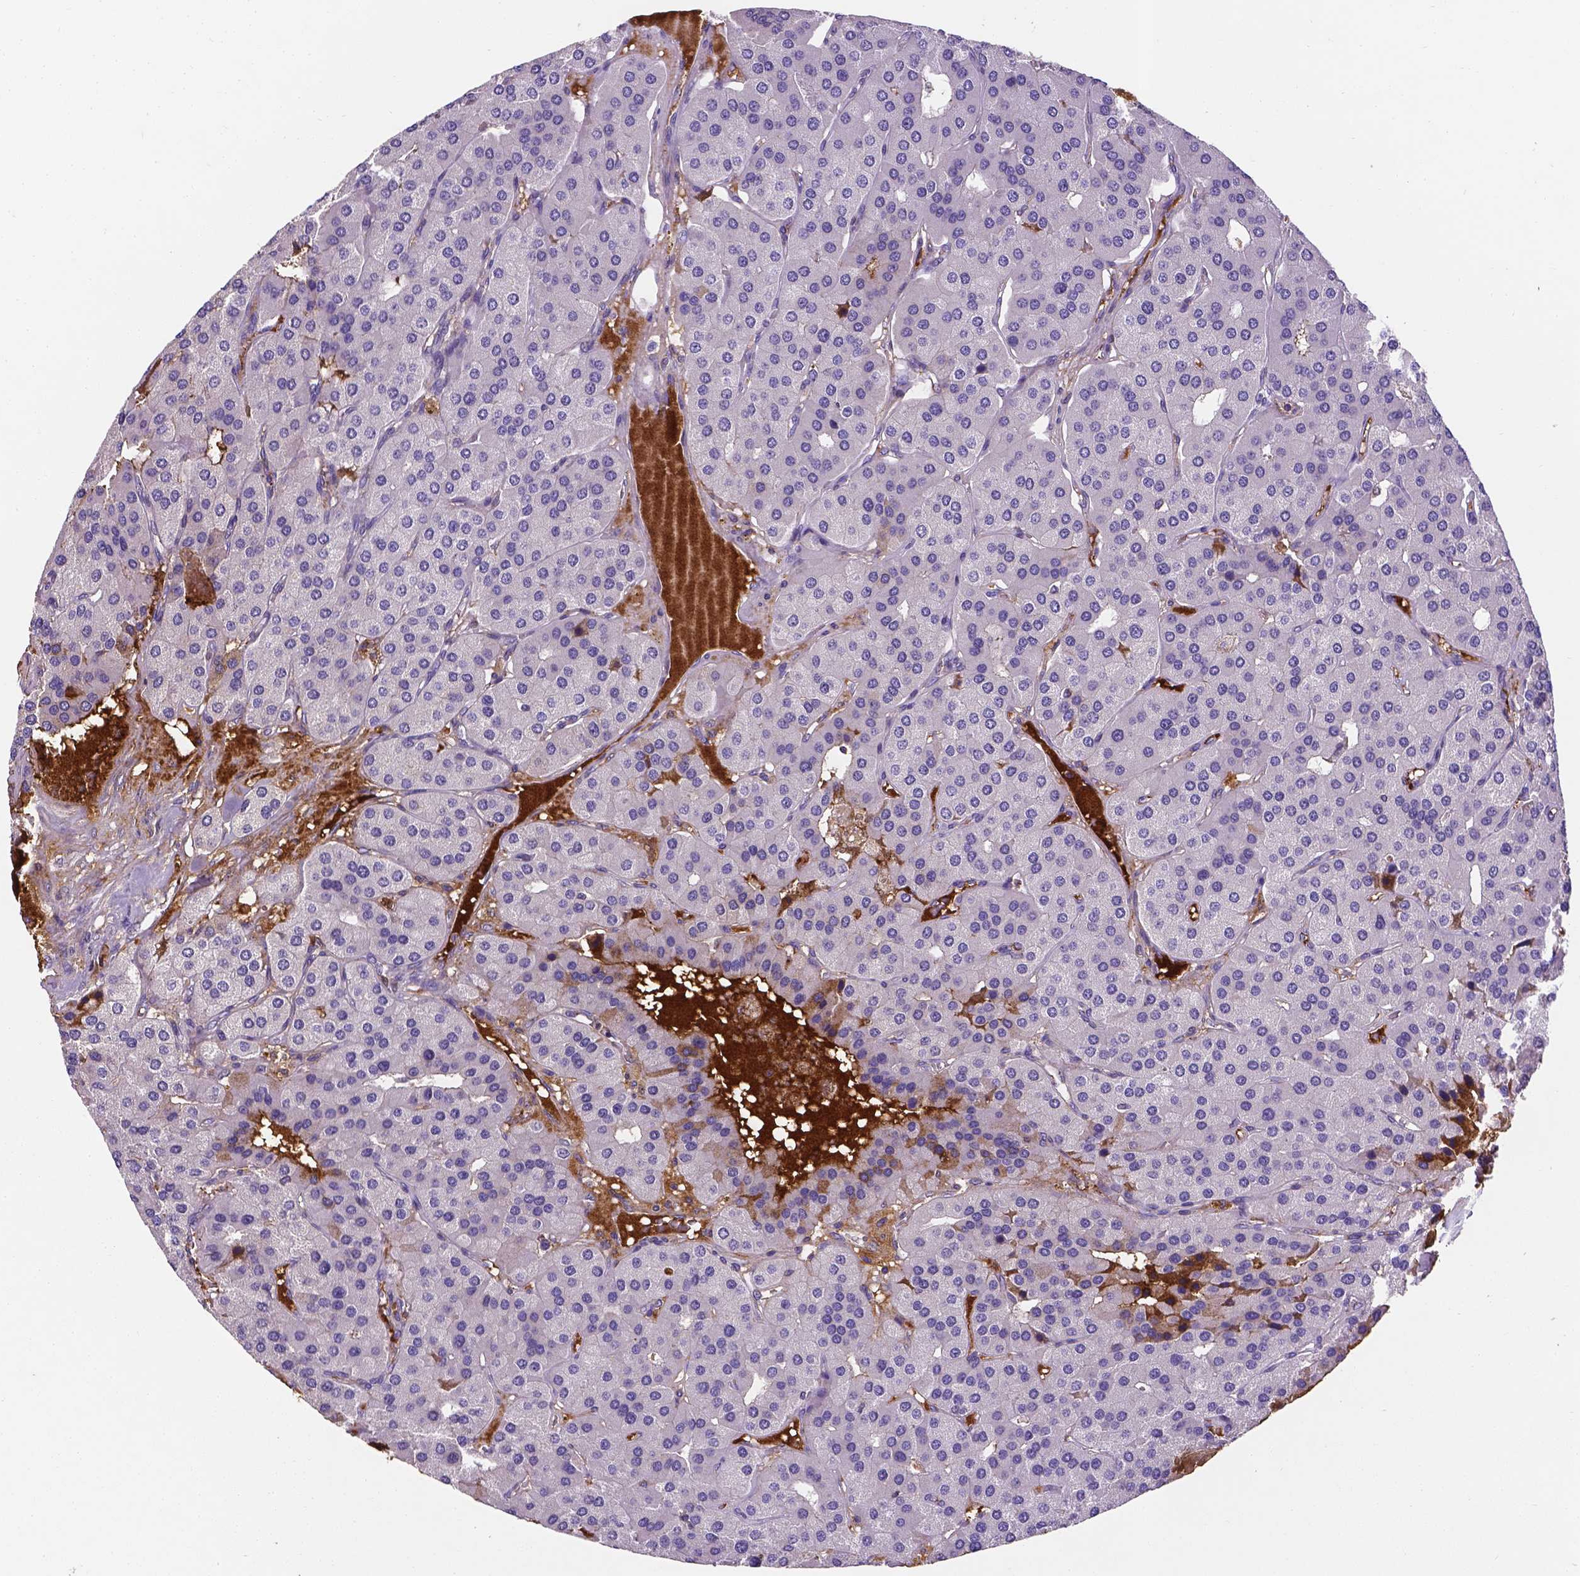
{"staining": {"intensity": "negative", "quantity": "none", "location": "none"}, "tissue": "parathyroid gland", "cell_type": "Glandular cells", "image_type": "normal", "snomed": [{"axis": "morphology", "description": "Normal tissue, NOS"}, {"axis": "morphology", "description": "Adenoma, NOS"}, {"axis": "topography", "description": "Parathyroid gland"}], "caption": "This is an IHC micrograph of normal parathyroid gland. There is no positivity in glandular cells.", "gene": "APOE", "patient": {"sex": "female", "age": 86}}